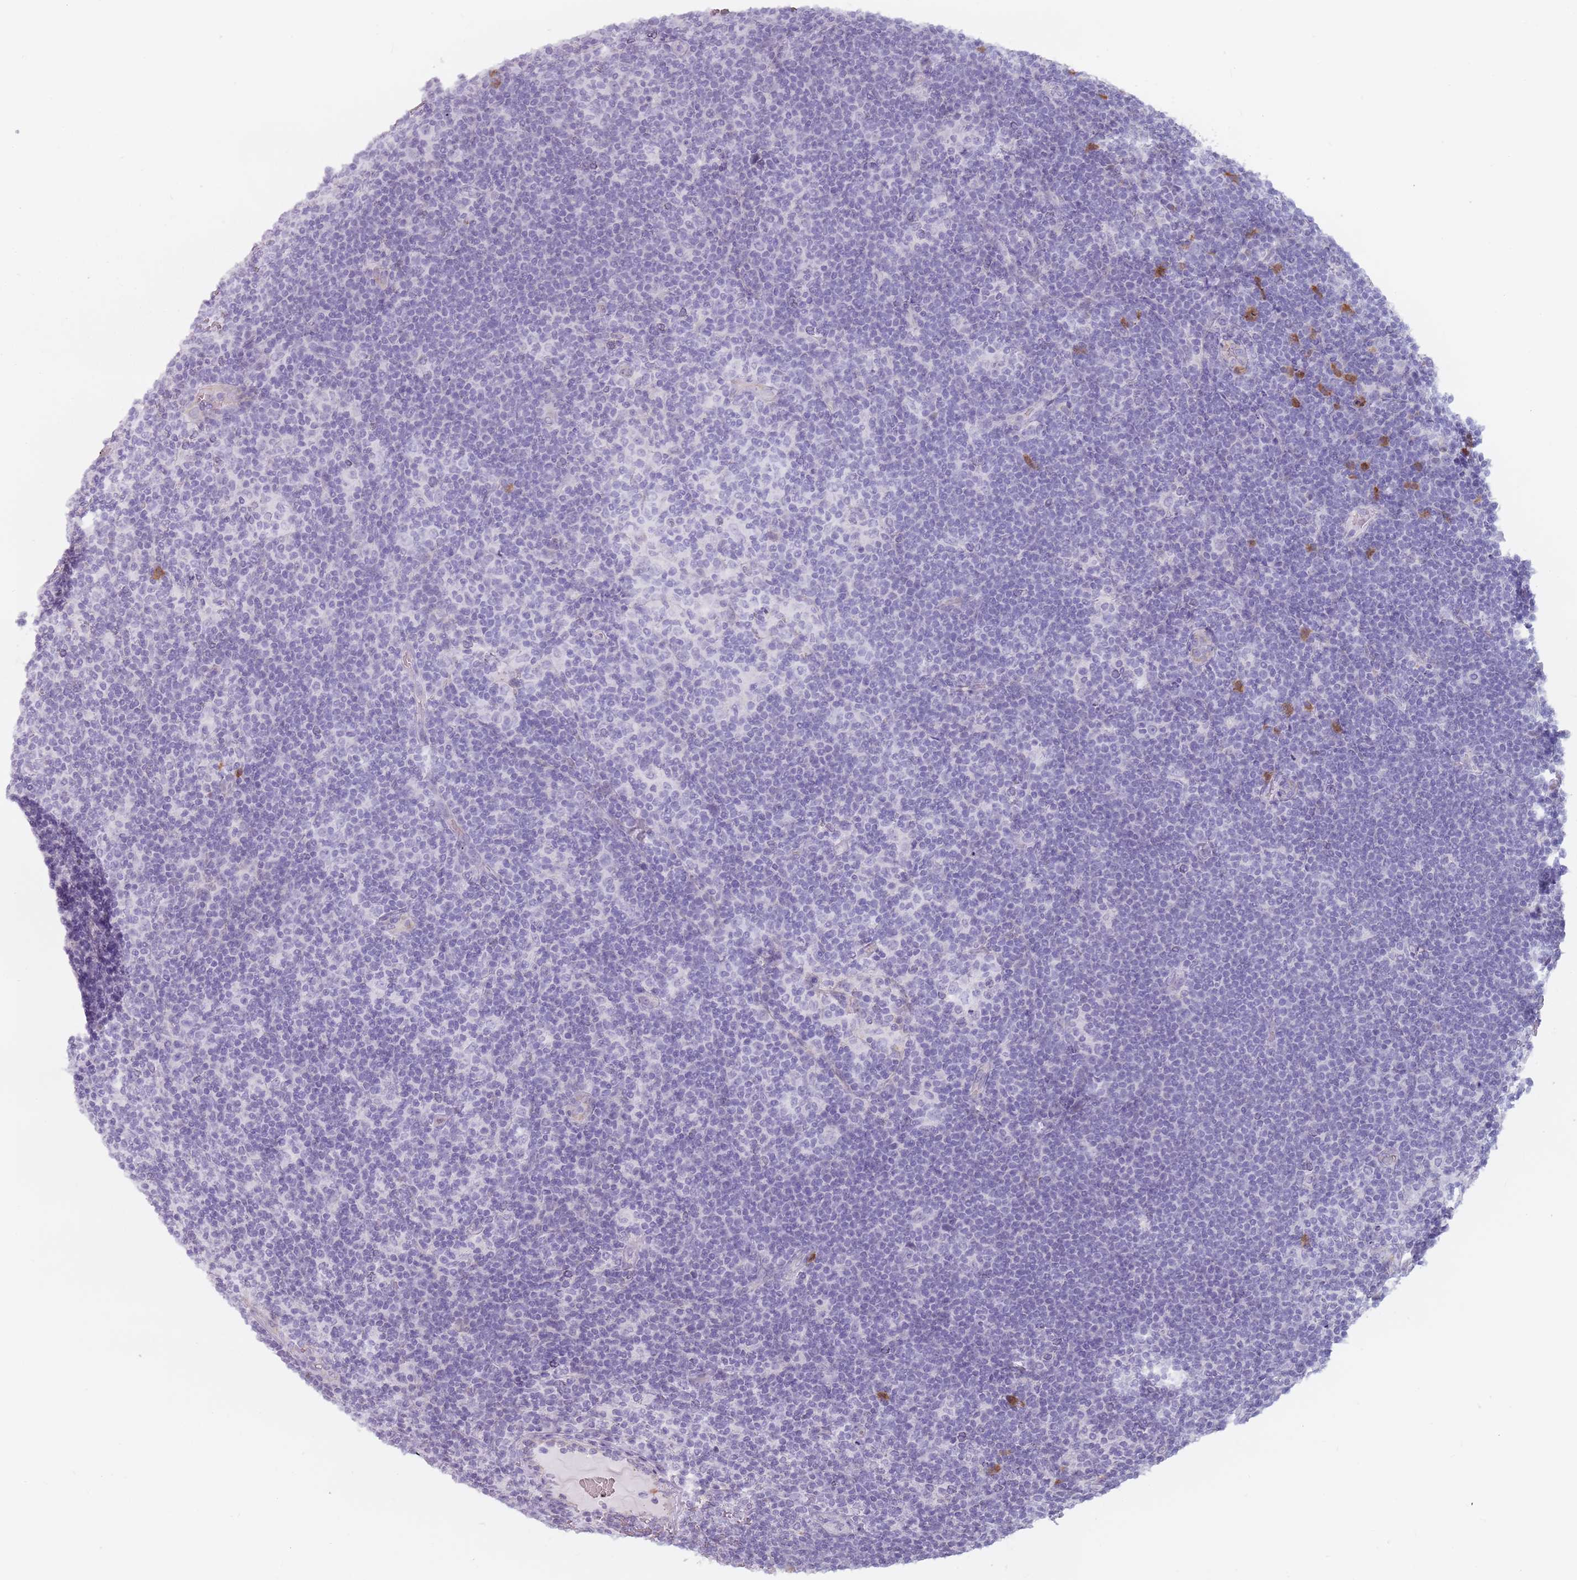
{"staining": {"intensity": "negative", "quantity": "none", "location": "none"}, "tissue": "lymphoma", "cell_type": "Tumor cells", "image_type": "cancer", "snomed": [{"axis": "morphology", "description": "Hodgkin's disease, NOS"}, {"axis": "topography", "description": "Lymph node"}], "caption": "A high-resolution photomicrograph shows immunohistochemistry (IHC) staining of Hodgkin's disease, which reveals no significant expression in tumor cells.", "gene": "ZNF584", "patient": {"sex": "female", "age": 57}}